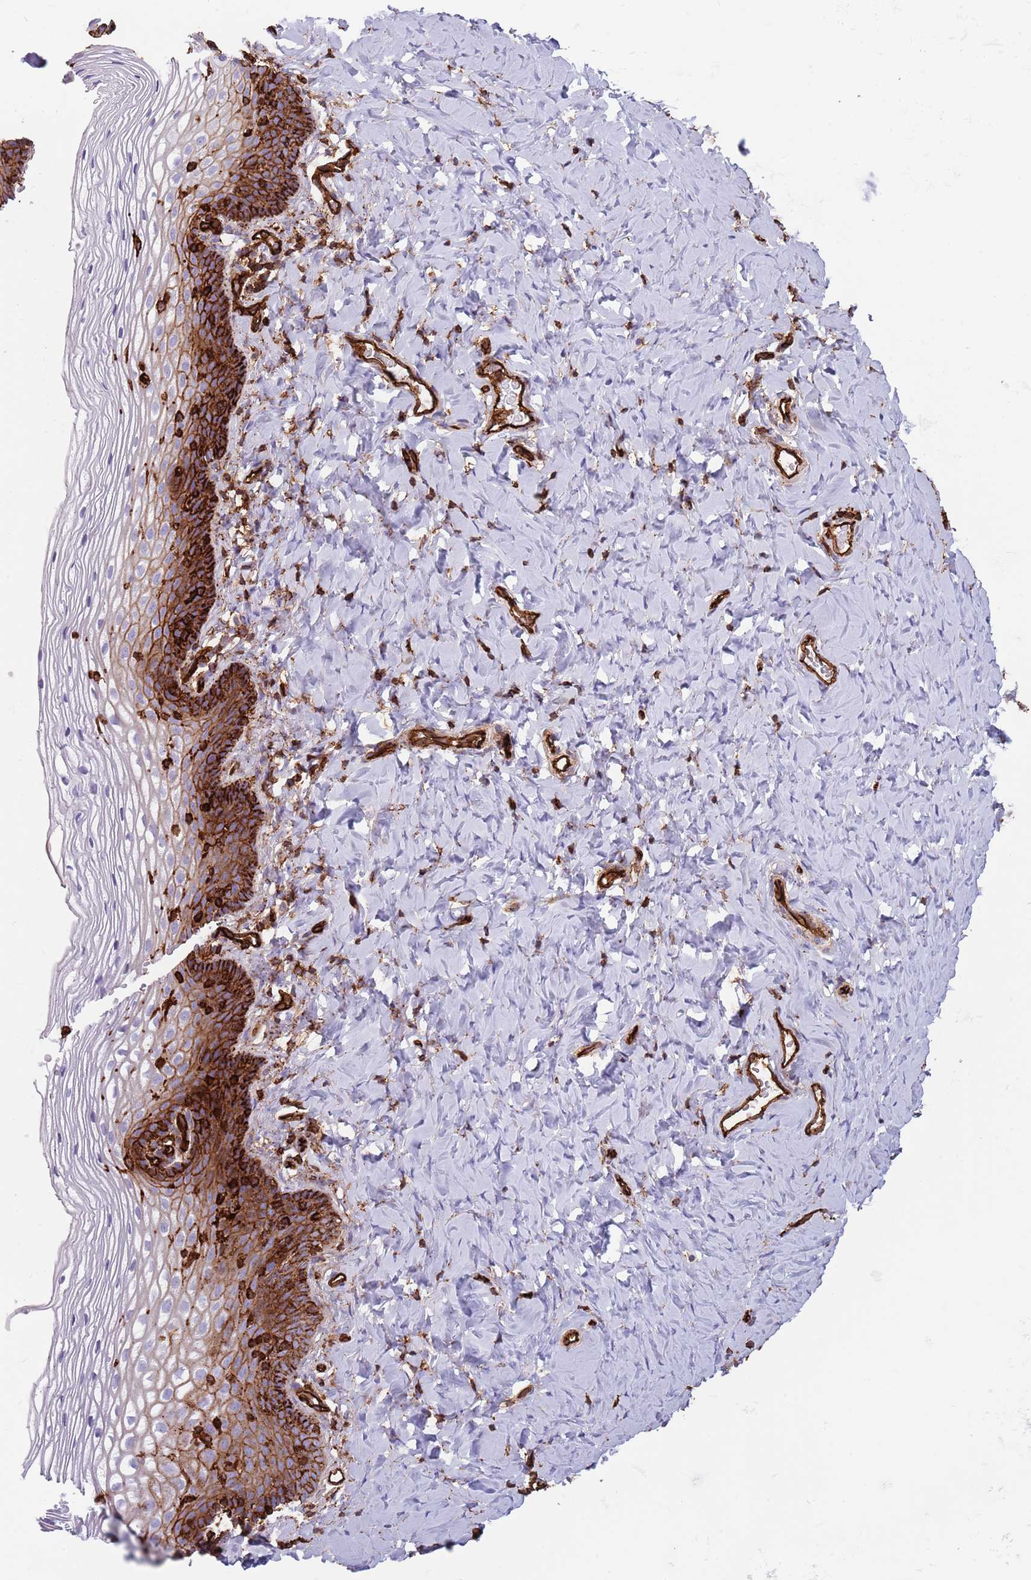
{"staining": {"intensity": "strong", "quantity": "25%-75%", "location": "cytoplasmic/membranous"}, "tissue": "vagina", "cell_type": "Squamous epithelial cells", "image_type": "normal", "snomed": [{"axis": "morphology", "description": "Normal tissue, NOS"}, {"axis": "topography", "description": "Vagina"}], "caption": "Squamous epithelial cells reveal high levels of strong cytoplasmic/membranous positivity in about 25%-75% of cells in benign vagina. (brown staining indicates protein expression, while blue staining denotes nuclei).", "gene": "KBTBD6", "patient": {"sex": "female", "age": 60}}